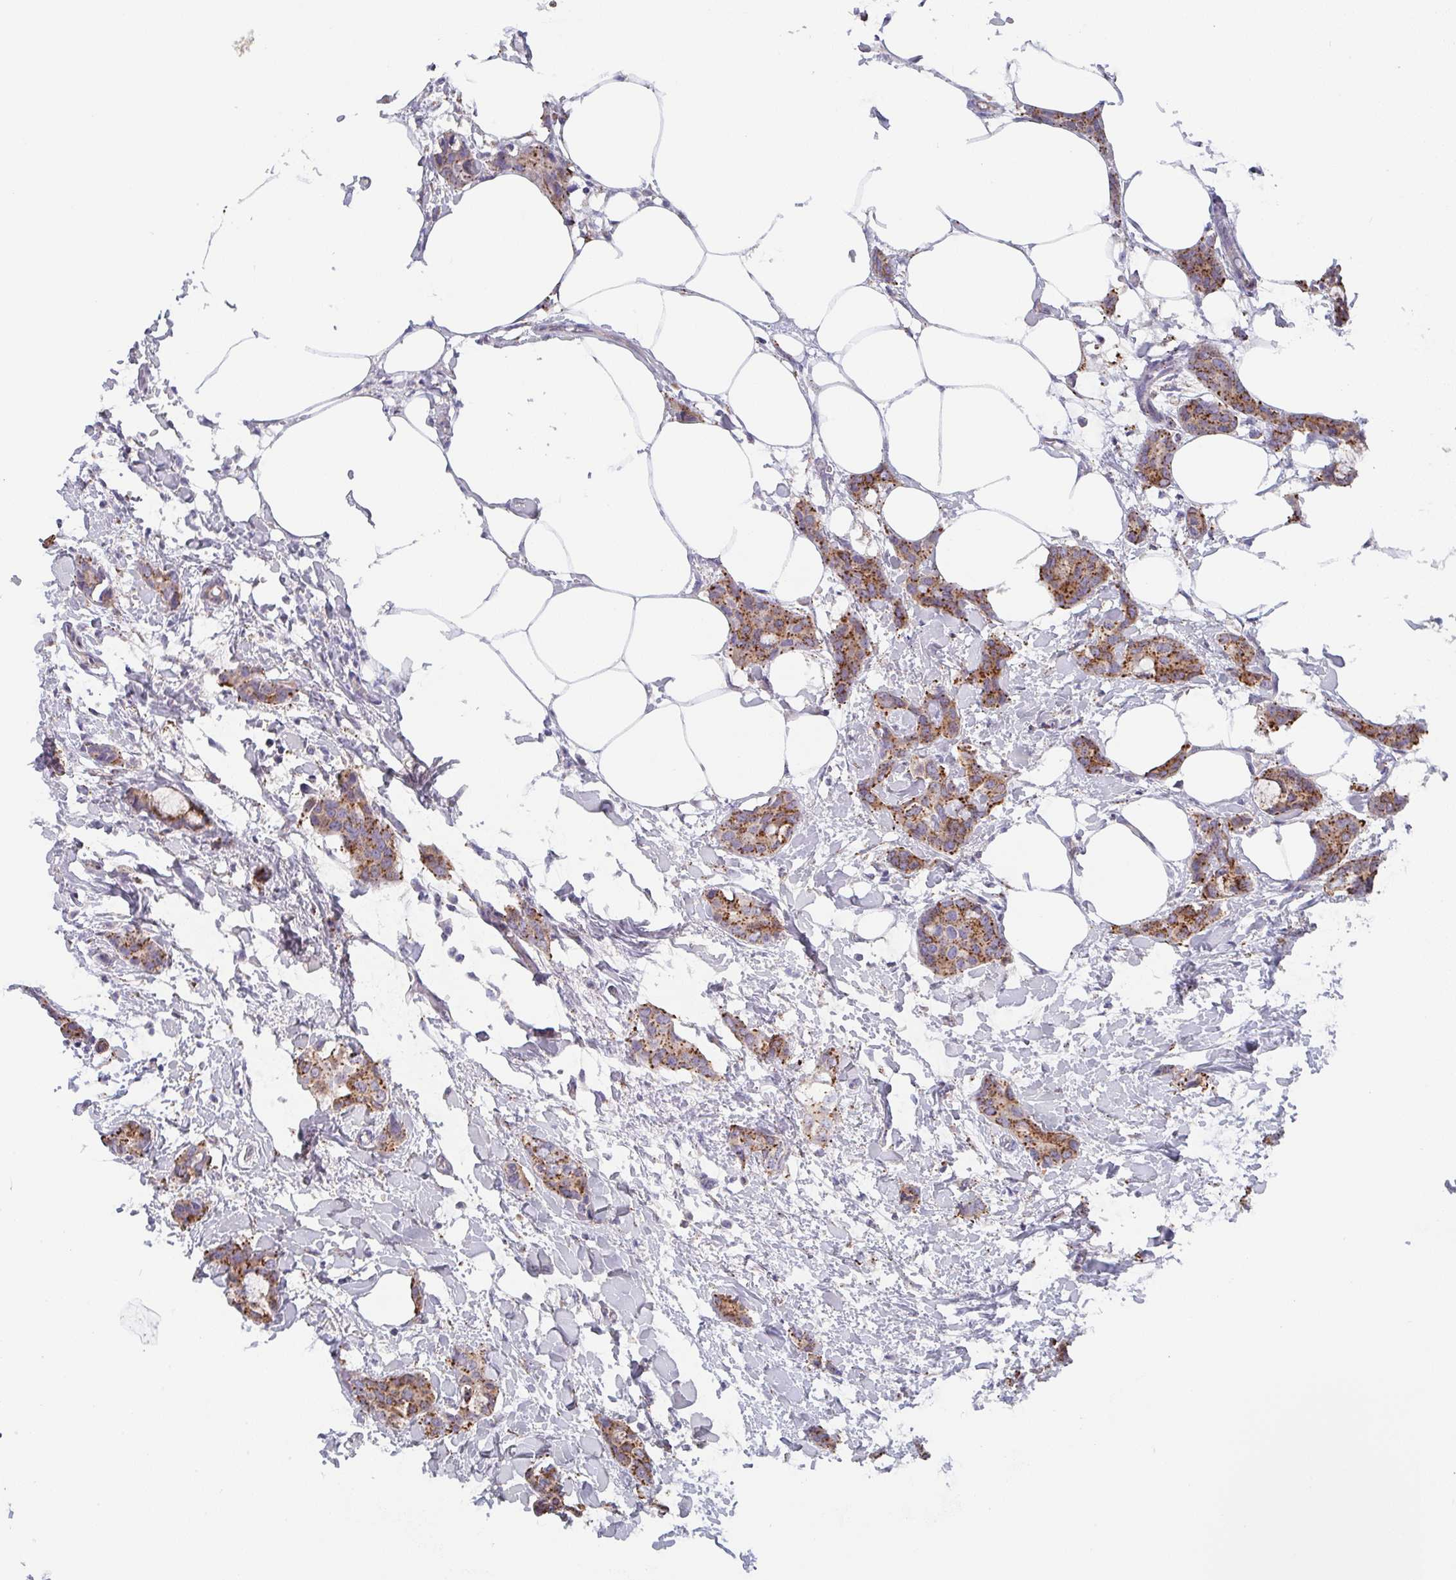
{"staining": {"intensity": "moderate", "quantity": ">75%", "location": "cytoplasmic/membranous"}, "tissue": "breast cancer", "cell_type": "Tumor cells", "image_type": "cancer", "snomed": [{"axis": "morphology", "description": "Duct carcinoma"}, {"axis": "topography", "description": "Breast"}], "caption": "About >75% of tumor cells in breast cancer exhibit moderate cytoplasmic/membranous protein expression as visualized by brown immunohistochemical staining.", "gene": "PROSER3", "patient": {"sex": "female", "age": 73}}